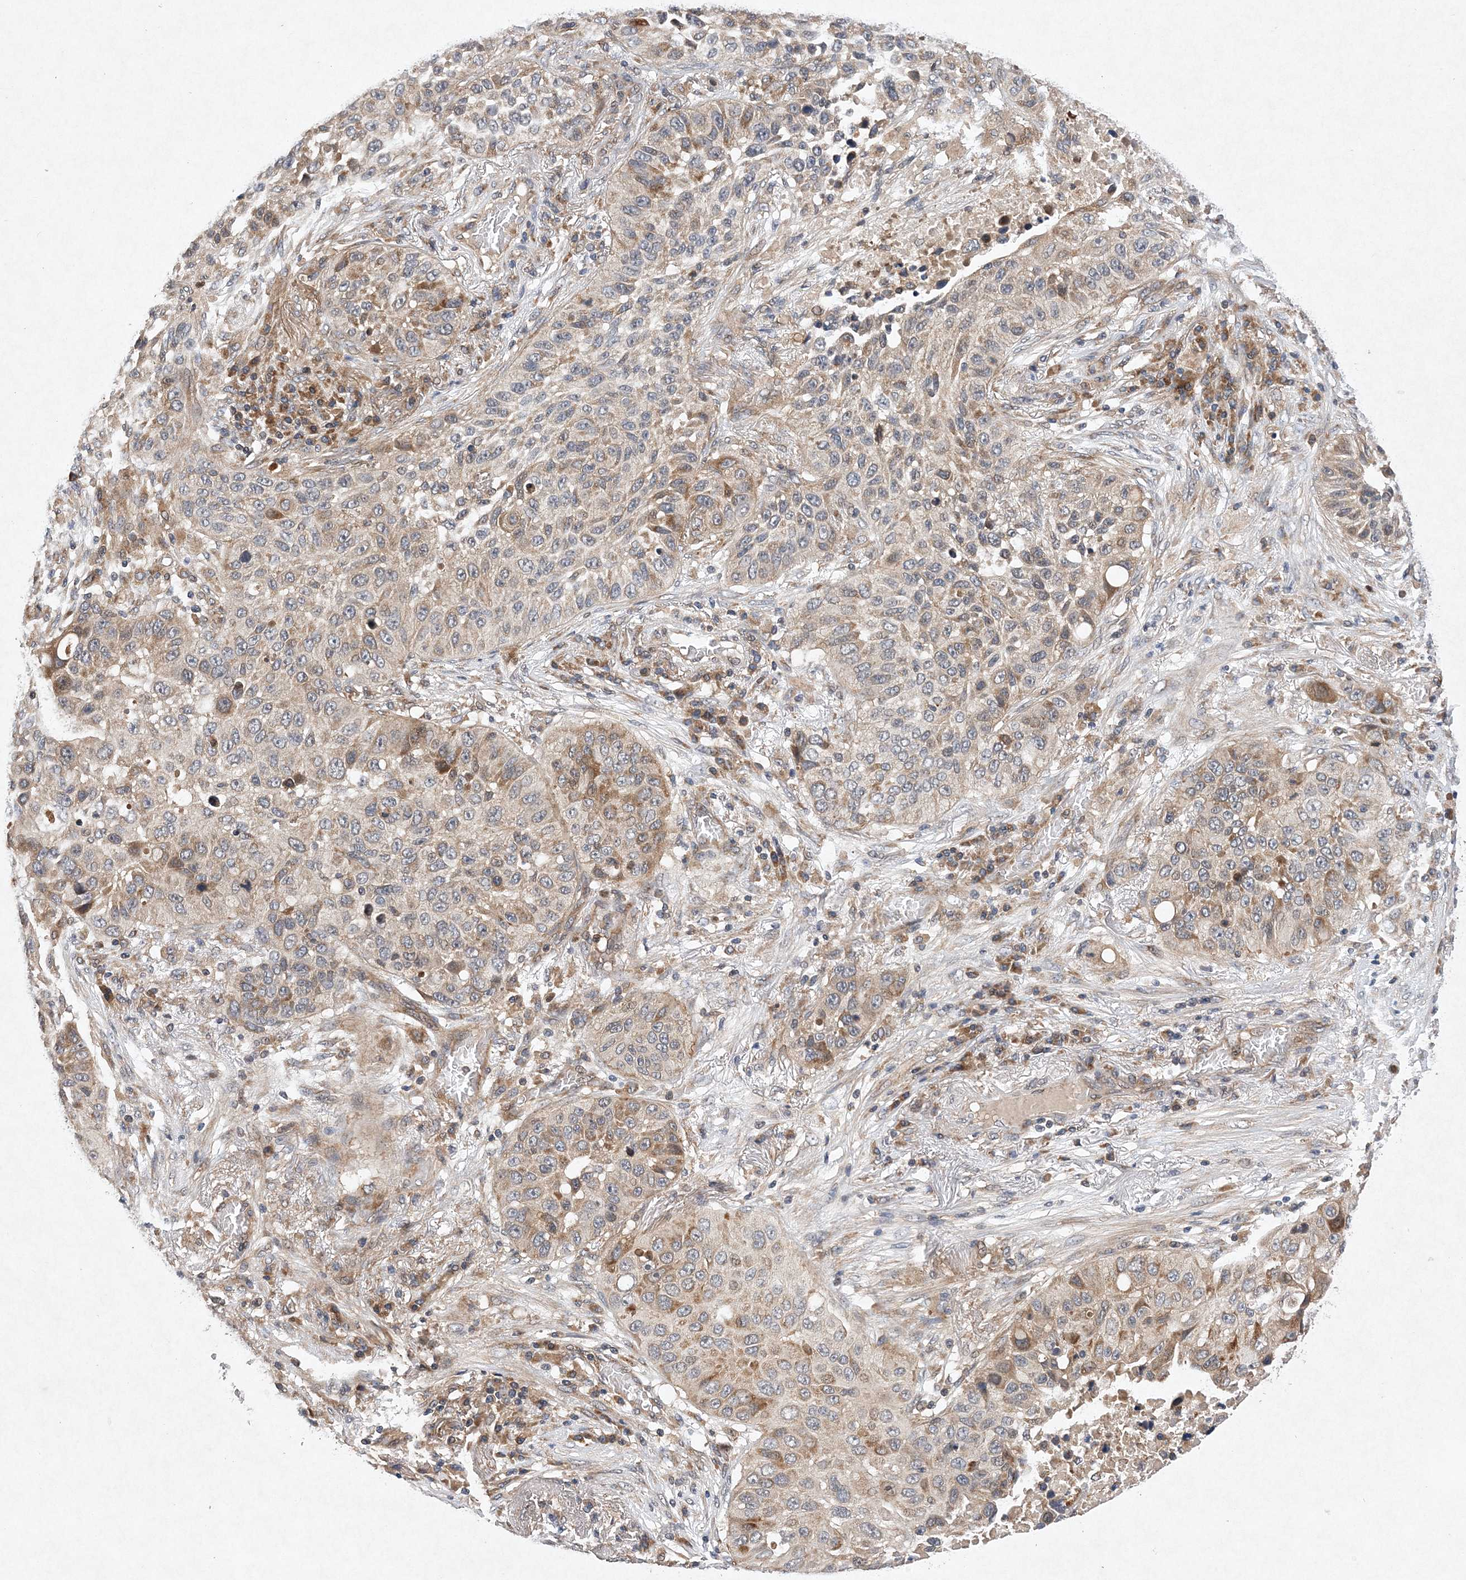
{"staining": {"intensity": "moderate", "quantity": "25%-75%", "location": "cytoplasmic/membranous"}, "tissue": "lung cancer", "cell_type": "Tumor cells", "image_type": "cancer", "snomed": [{"axis": "morphology", "description": "Squamous cell carcinoma, NOS"}, {"axis": "topography", "description": "Lung"}], "caption": "Human lung cancer stained with a protein marker reveals moderate staining in tumor cells.", "gene": "PROSER1", "patient": {"sex": "male", "age": 57}}